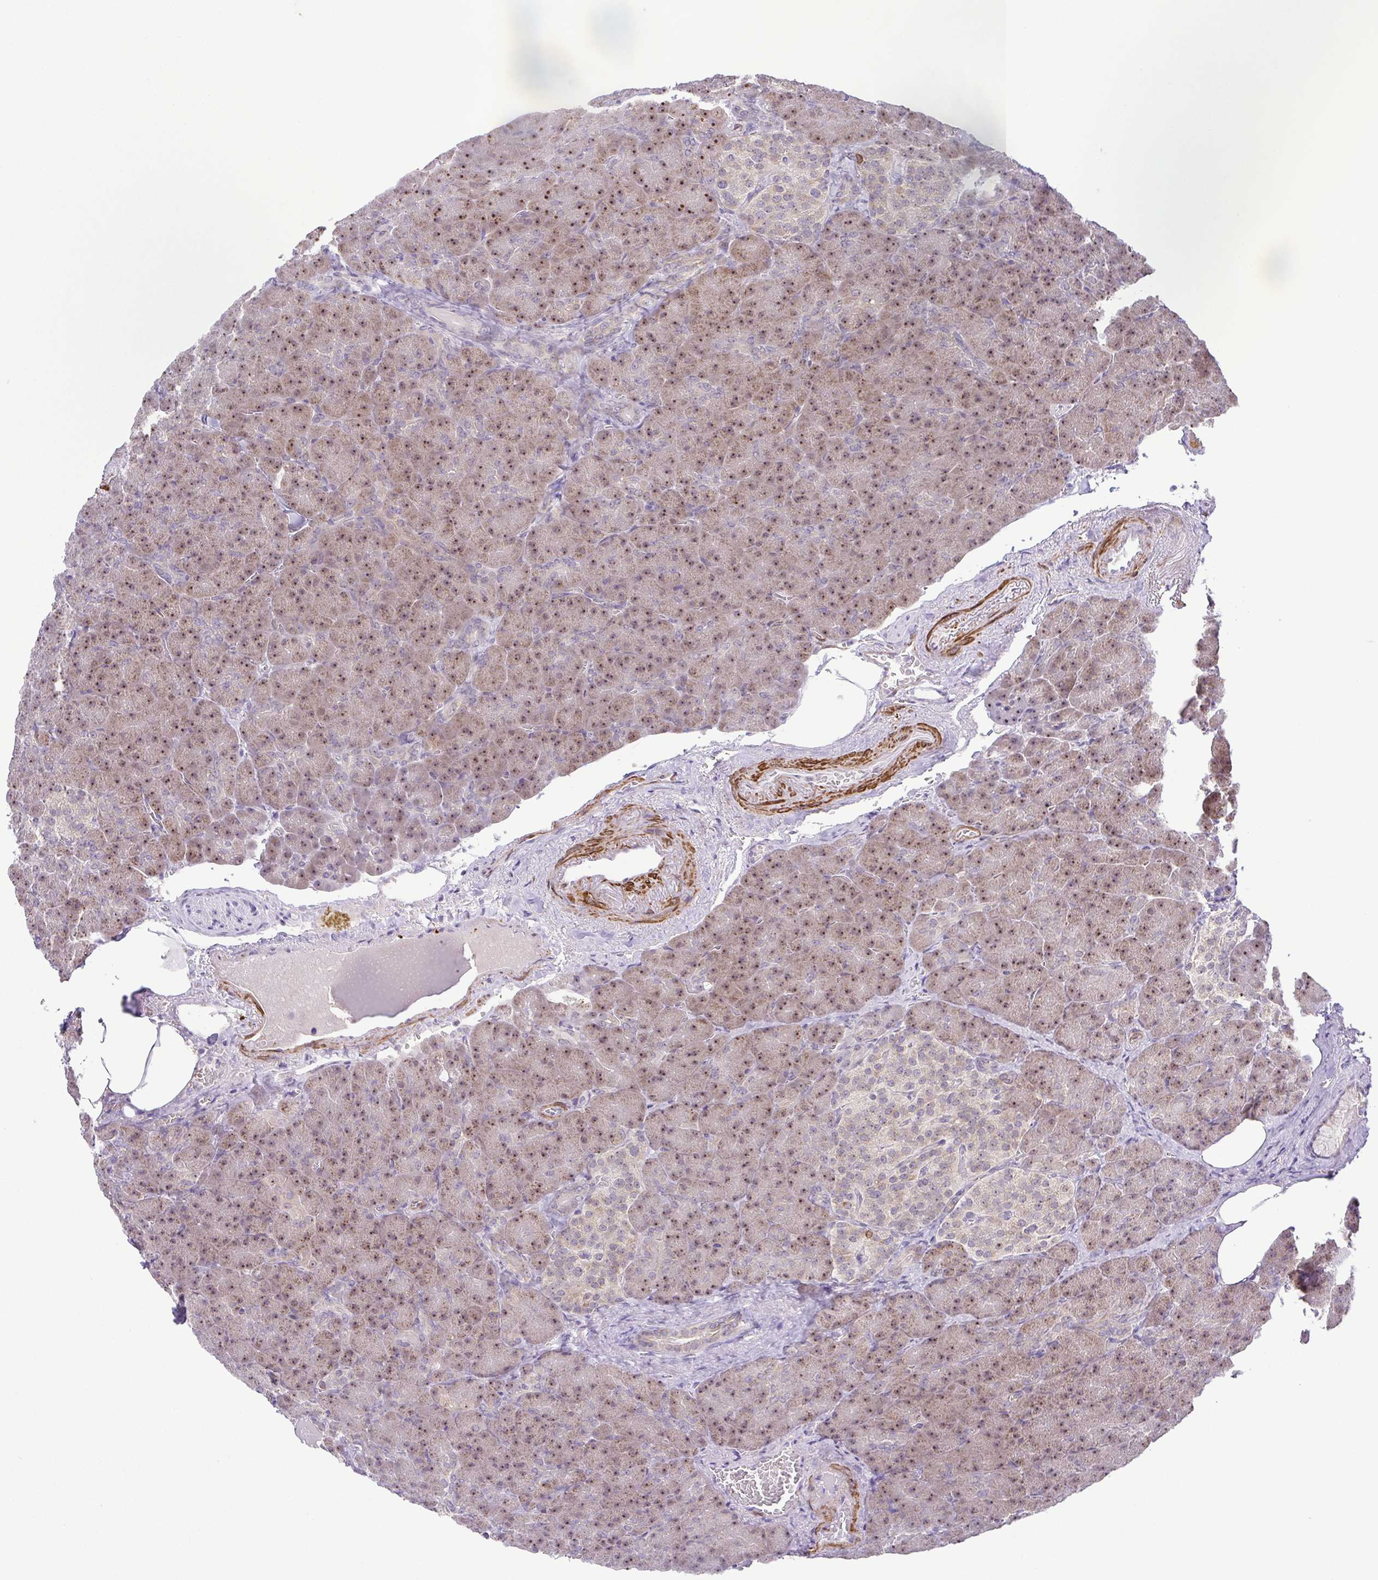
{"staining": {"intensity": "moderate", "quantity": ">75%", "location": "cytoplasmic/membranous,nuclear"}, "tissue": "pancreas", "cell_type": "Exocrine glandular cells", "image_type": "normal", "snomed": [{"axis": "morphology", "description": "Normal tissue, NOS"}, {"axis": "topography", "description": "Pancreas"}], "caption": "Benign pancreas reveals moderate cytoplasmic/membranous,nuclear staining in about >75% of exocrine glandular cells, visualized by immunohistochemistry. The protein is shown in brown color, while the nuclei are stained blue.", "gene": "RSL24D1", "patient": {"sex": "female", "age": 74}}